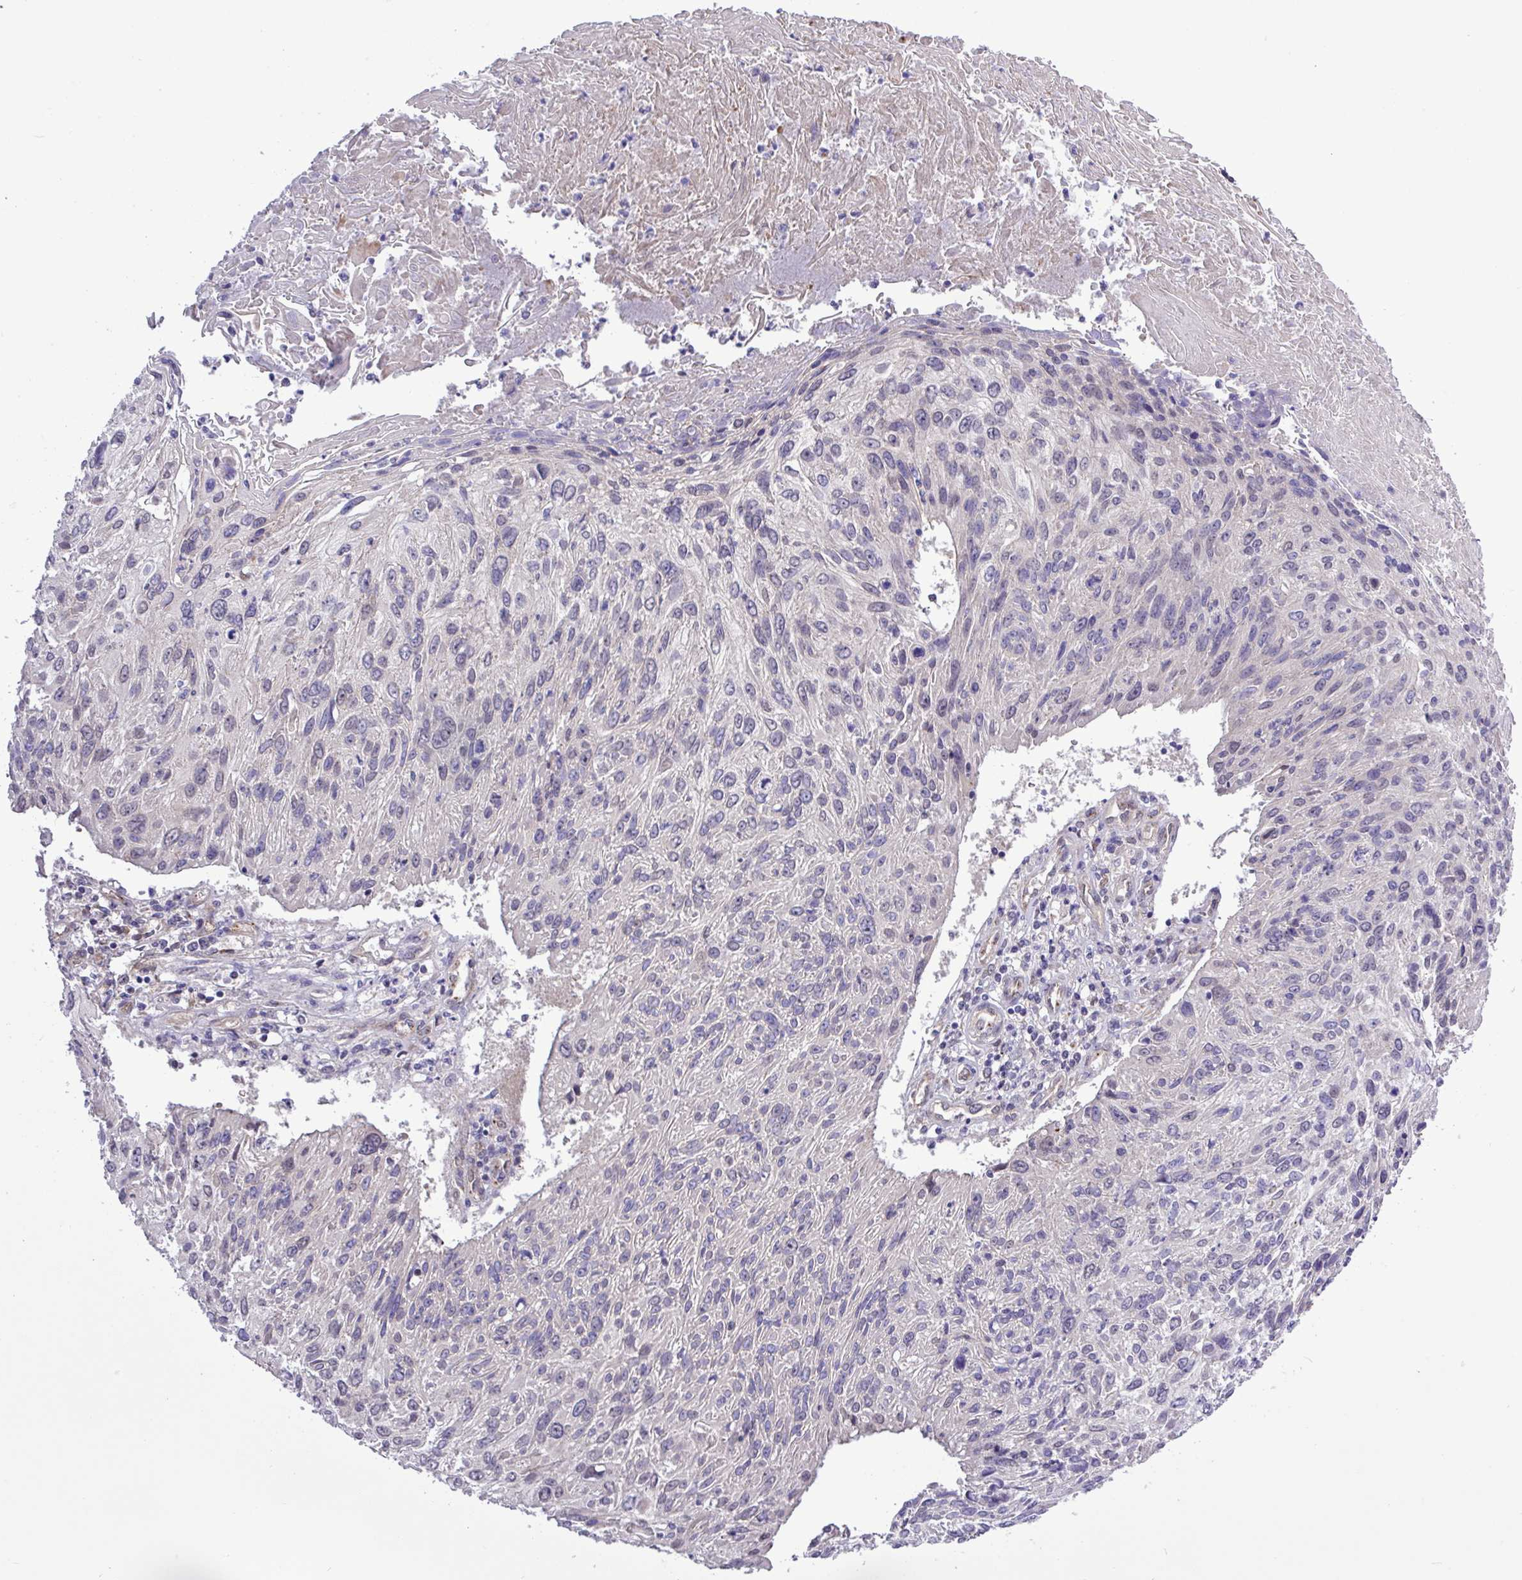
{"staining": {"intensity": "negative", "quantity": "none", "location": "none"}, "tissue": "cervical cancer", "cell_type": "Tumor cells", "image_type": "cancer", "snomed": [{"axis": "morphology", "description": "Squamous cell carcinoma, NOS"}, {"axis": "topography", "description": "Cervix"}], "caption": "Immunohistochemistry photomicrograph of human cervical cancer (squamous cell carcinoma) stained for a protein (brown), which demonstrates no staining in tumor cells.", "gene": "SPINK8", "patient": {"sex": "female", "age": 51}}